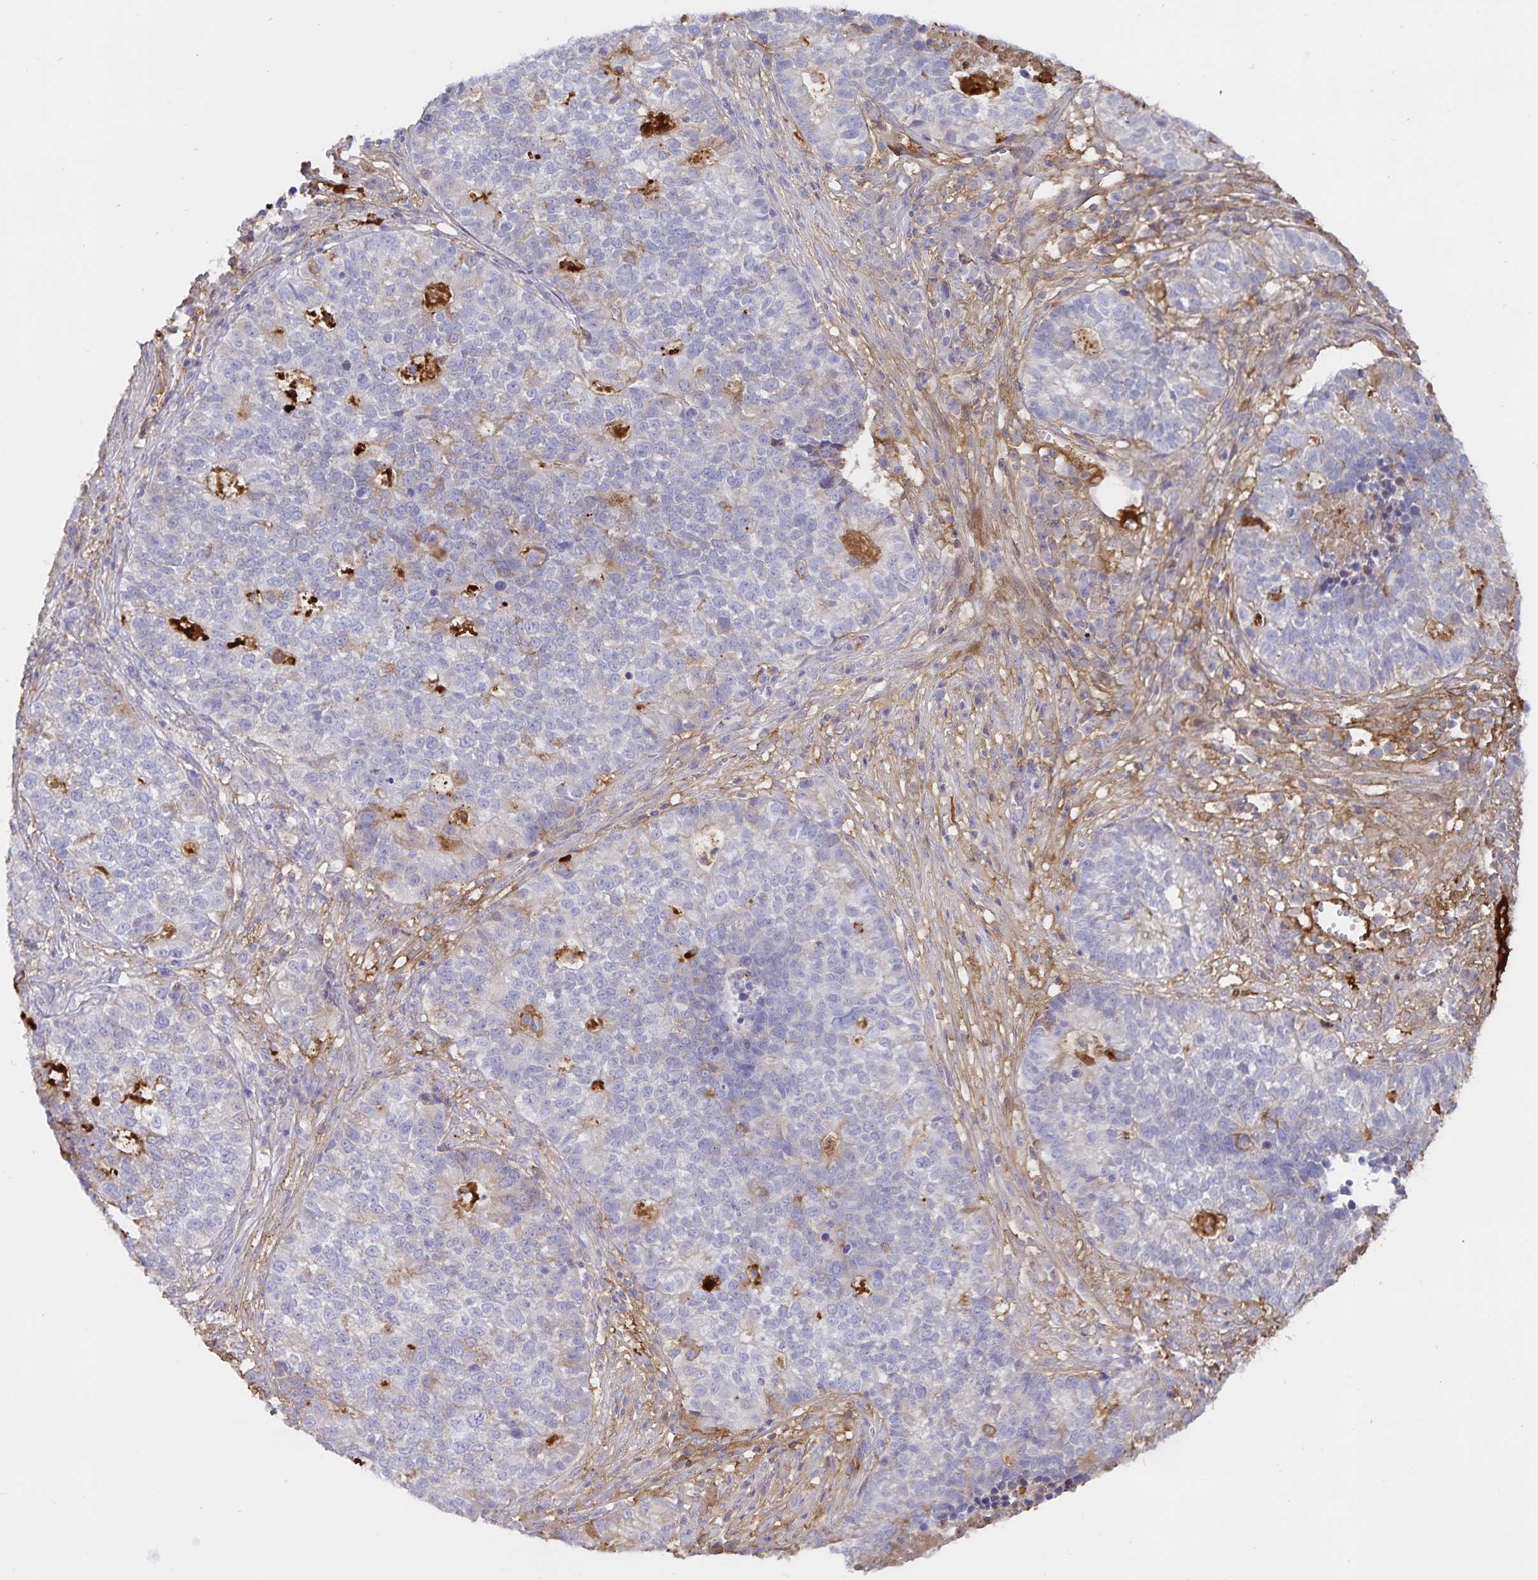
{"staining": {"intensity": "negative", "quantity": "none", "location": "none"}, "tissue": "lung cancer", "cell_type": "Tumor cells", "image_type": "cancer", "snomed": [{"axis": "morphology", "description": "Adenocarcinoma, NOS"}, {"axis": "topography", "description": "Lung"}], "caption": "The photomicrograph displays no significant positivity in tumor cells of lung cancer.", "gene": "FGG", "patient": {"sex": "male", "age": 57}}